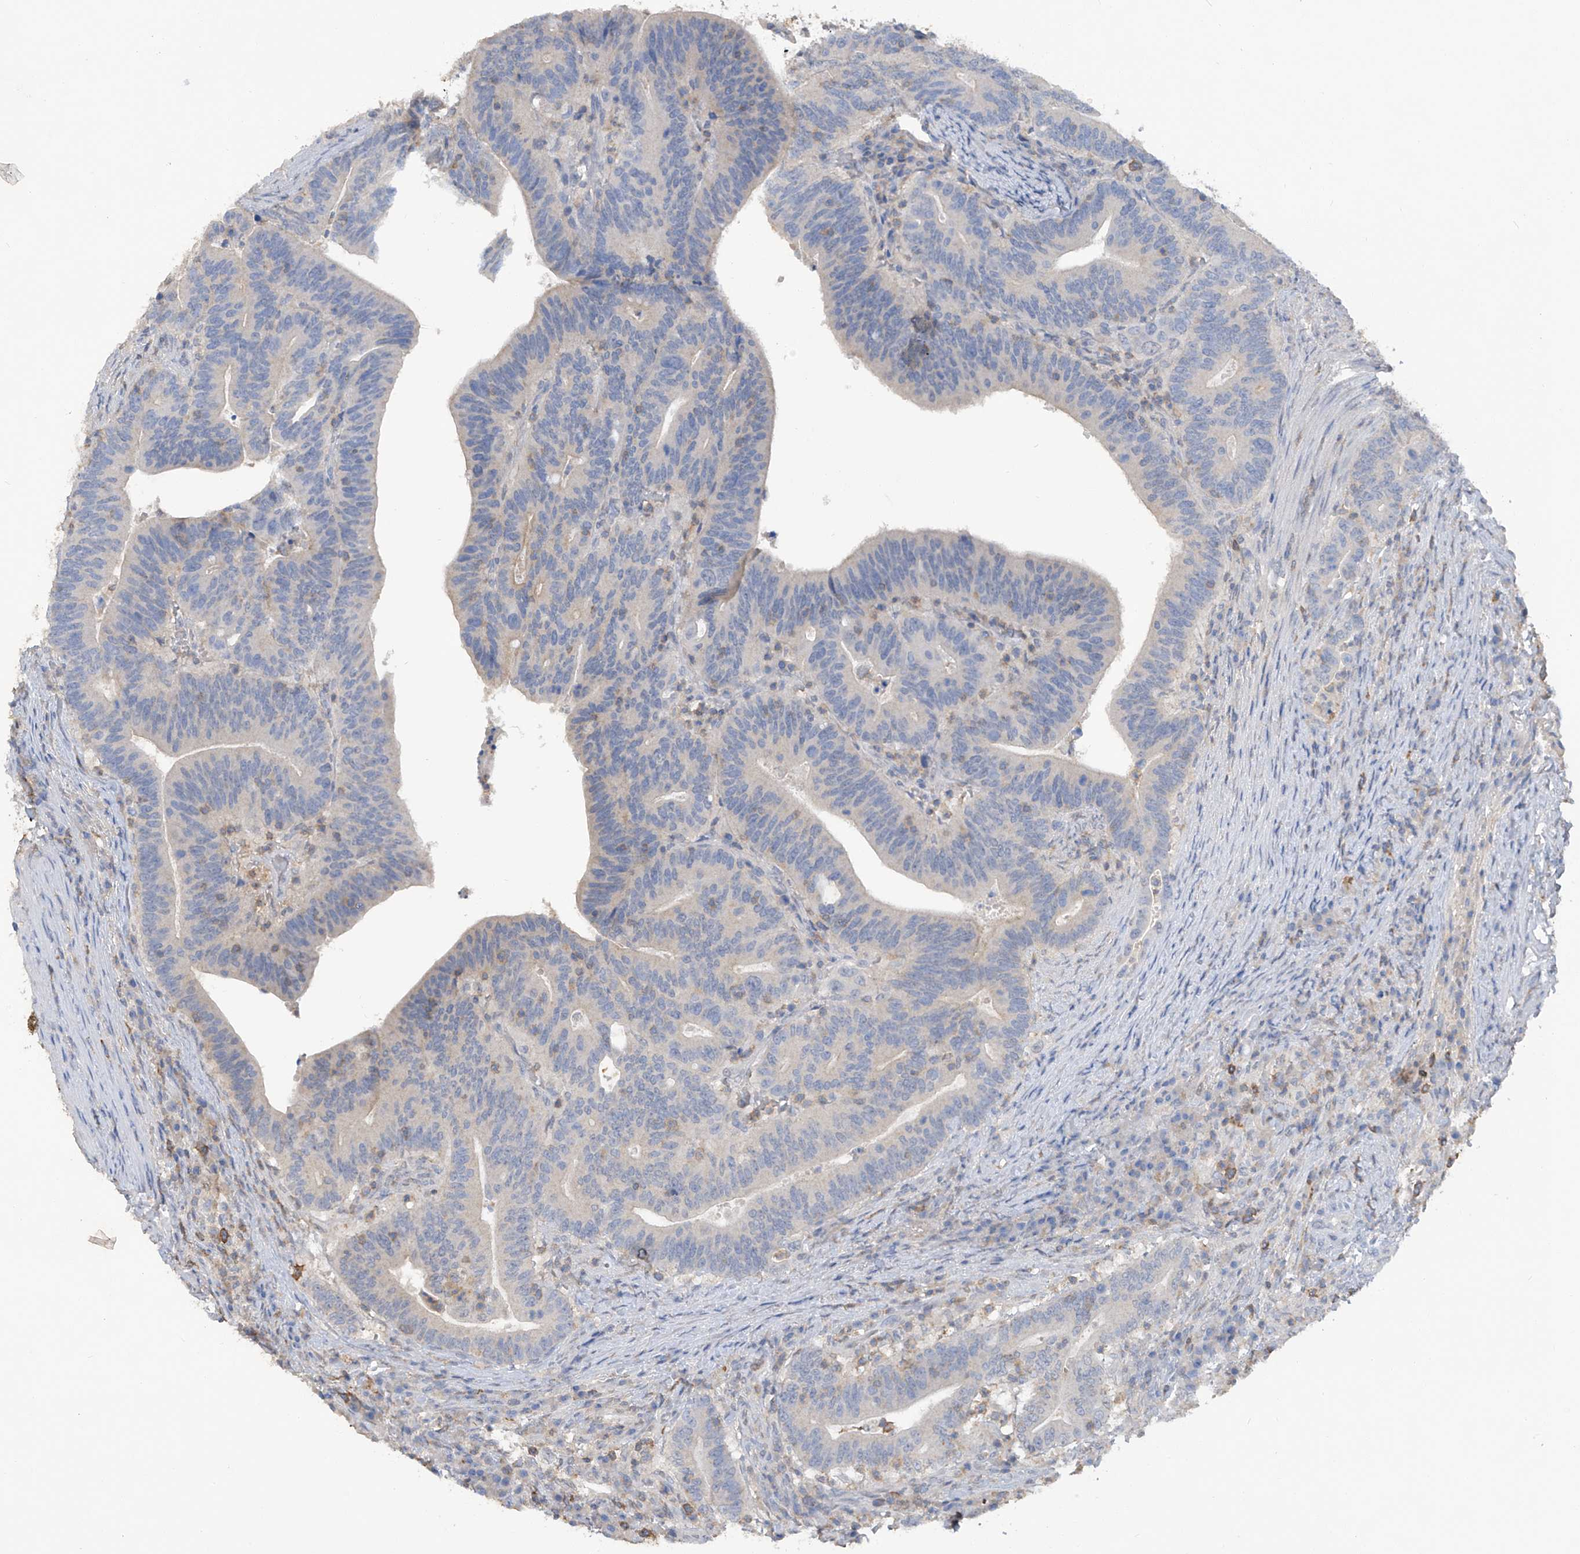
{"staining": {"intensity": "negative", "quantity": "none", "location": "none"}, "tissue": "colorectal cancer", "cell_type": "Tumor cells", "image_type": "cancer", "snomed": [{"axis": "morphology", "description": "Adenocarcinoma, NOS"}, {"axis": "topography", "description": "Colon"}], "caption": "The image displays no staining of tumor cells in adenocarcinoma (colorectal).", "gene": "HAS3", "patient": {"sex": "female", "age": 66}}